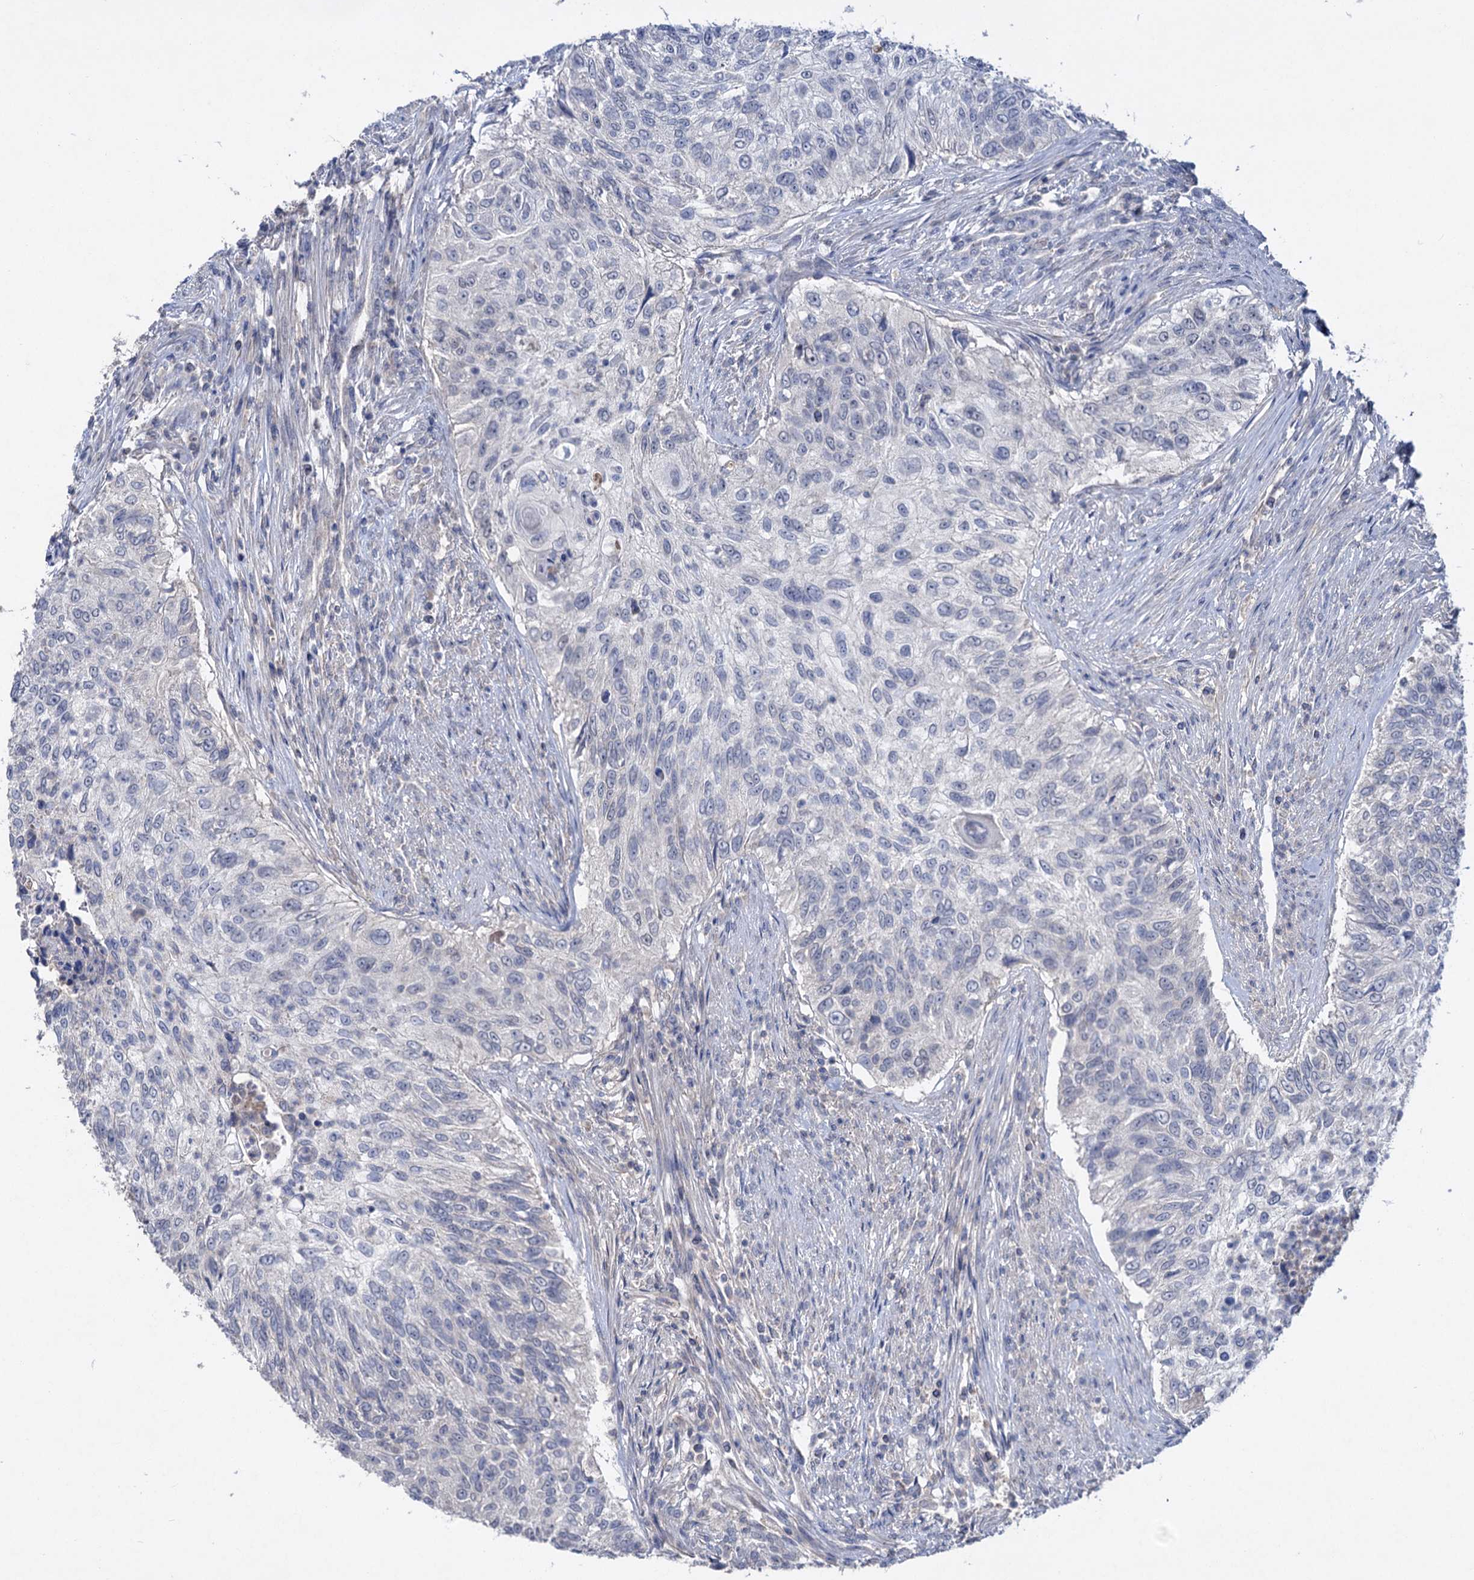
{"staining": {"intensity": "negative", "quantity": "none", "location": "none"}, "tissue": "urothelial cancer", "cell_type": "Tumor cells", "image_type": "cancer", "snomed": [{"axis": "morphology", "description": "Urothelial carcinoma, High grade"}, {"axis": "topography", "description": "Urinary bladder"}], "caption": "This is a image of immunohistochemistry staining of urothelial cancer, which shows no expression in tumor cells.", "gene": "ATP4A", "patient": {"sex": "female", "age": 60}}